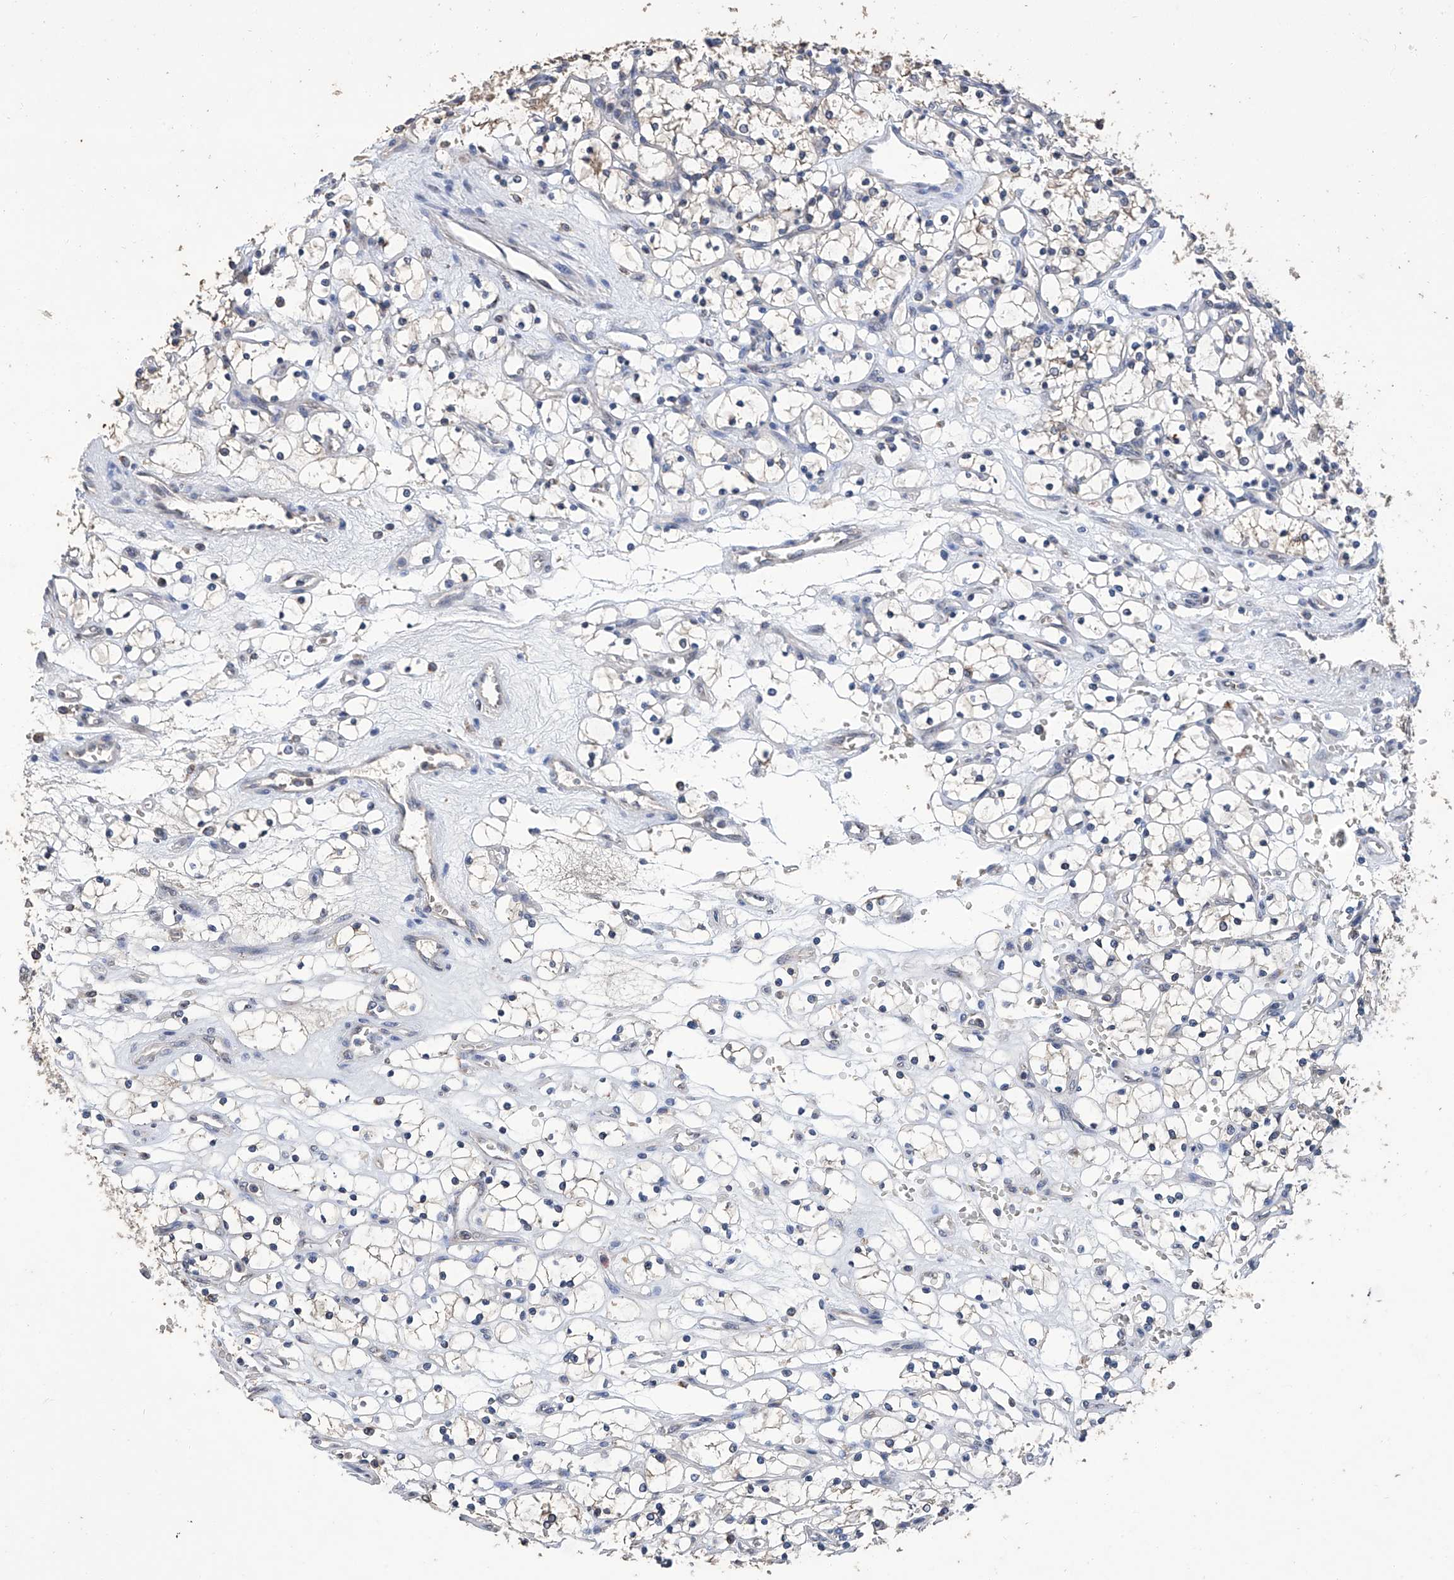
{"staining": {"intensity": "negative", "quantity": "none", "location": "none"}, "tissue": "renal cancer", "cell_type": "Tumor cells", "image_type": "cancer", "snomed": [{"axis": "morphology", "description": "Adenocarcinoma, NOS"}, {"axis": "topography", "description": "Kidney"}], "caption": "Adenocarcinoma (renal) was stained to show a protein in brown. There is no significant staining in tumor cells.", "gene": "GPT", "patient": {"sex": "female", "age": 69}}